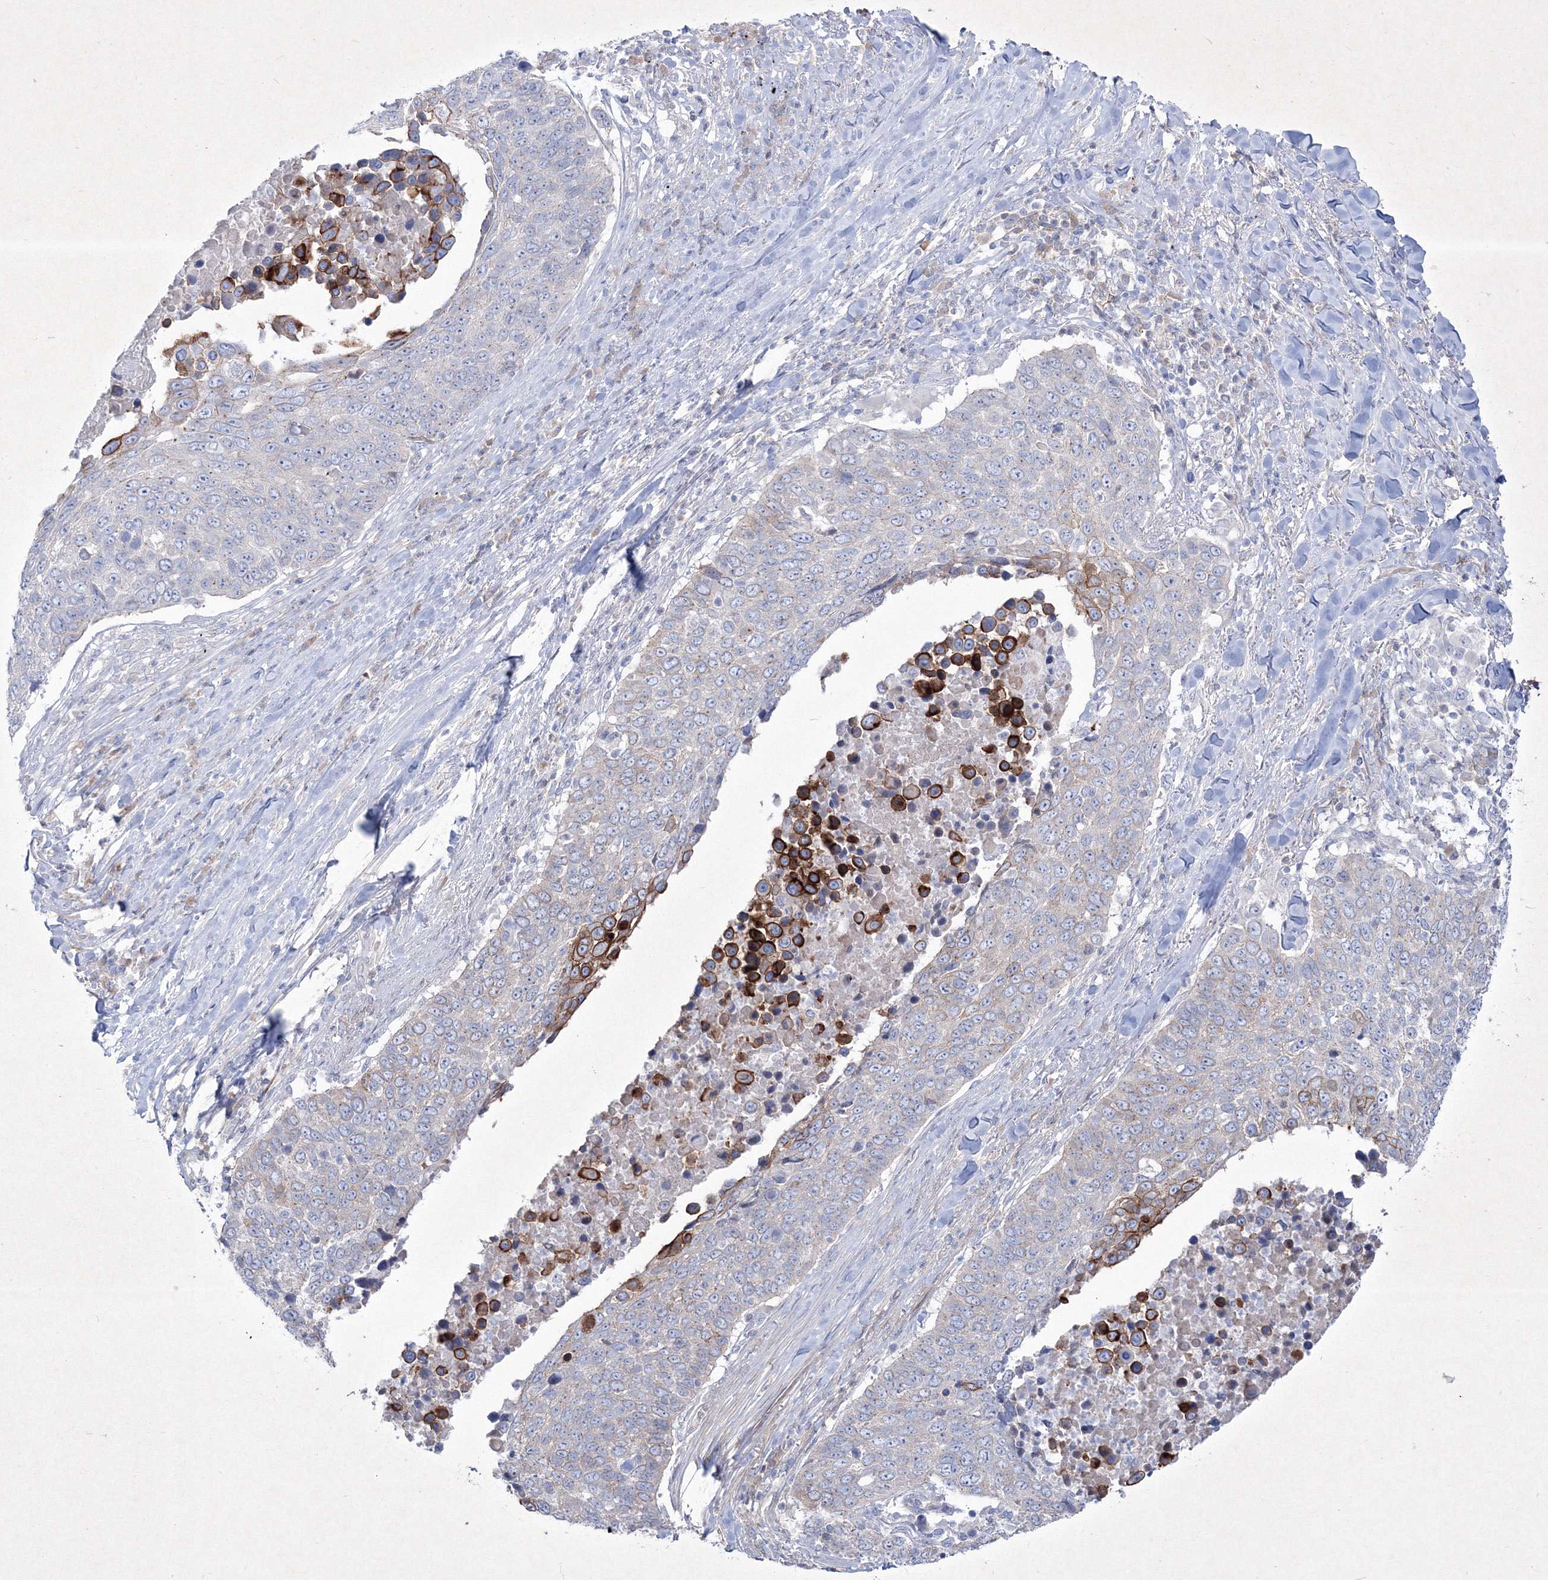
{"staining": {"intensity": "strong", "quantity": "<25%", "location": "cytoplasmic/membranous"}, "tissue": "lung cancer", "cell_type": "Tumor cells", "image_type": "cancer", "snomed": [{"axis": "morphology", "description": "Squamous cell carcinoma, NOS"}, {"axis": "topography", "description": "Lung"}], "caption": "Lung cancer stained with immunohistochemistry demonstrates strong cytoplasmic/membranous positivity in about <25% of tumor cells. The staining was performed using DAB to visualize the protein expression in brown, while the nuclei were stained in blue with hematoxylin (Magnification: 20x).", "gene": "TMEM139", "patient": {"sex": "male", "age": 66}}